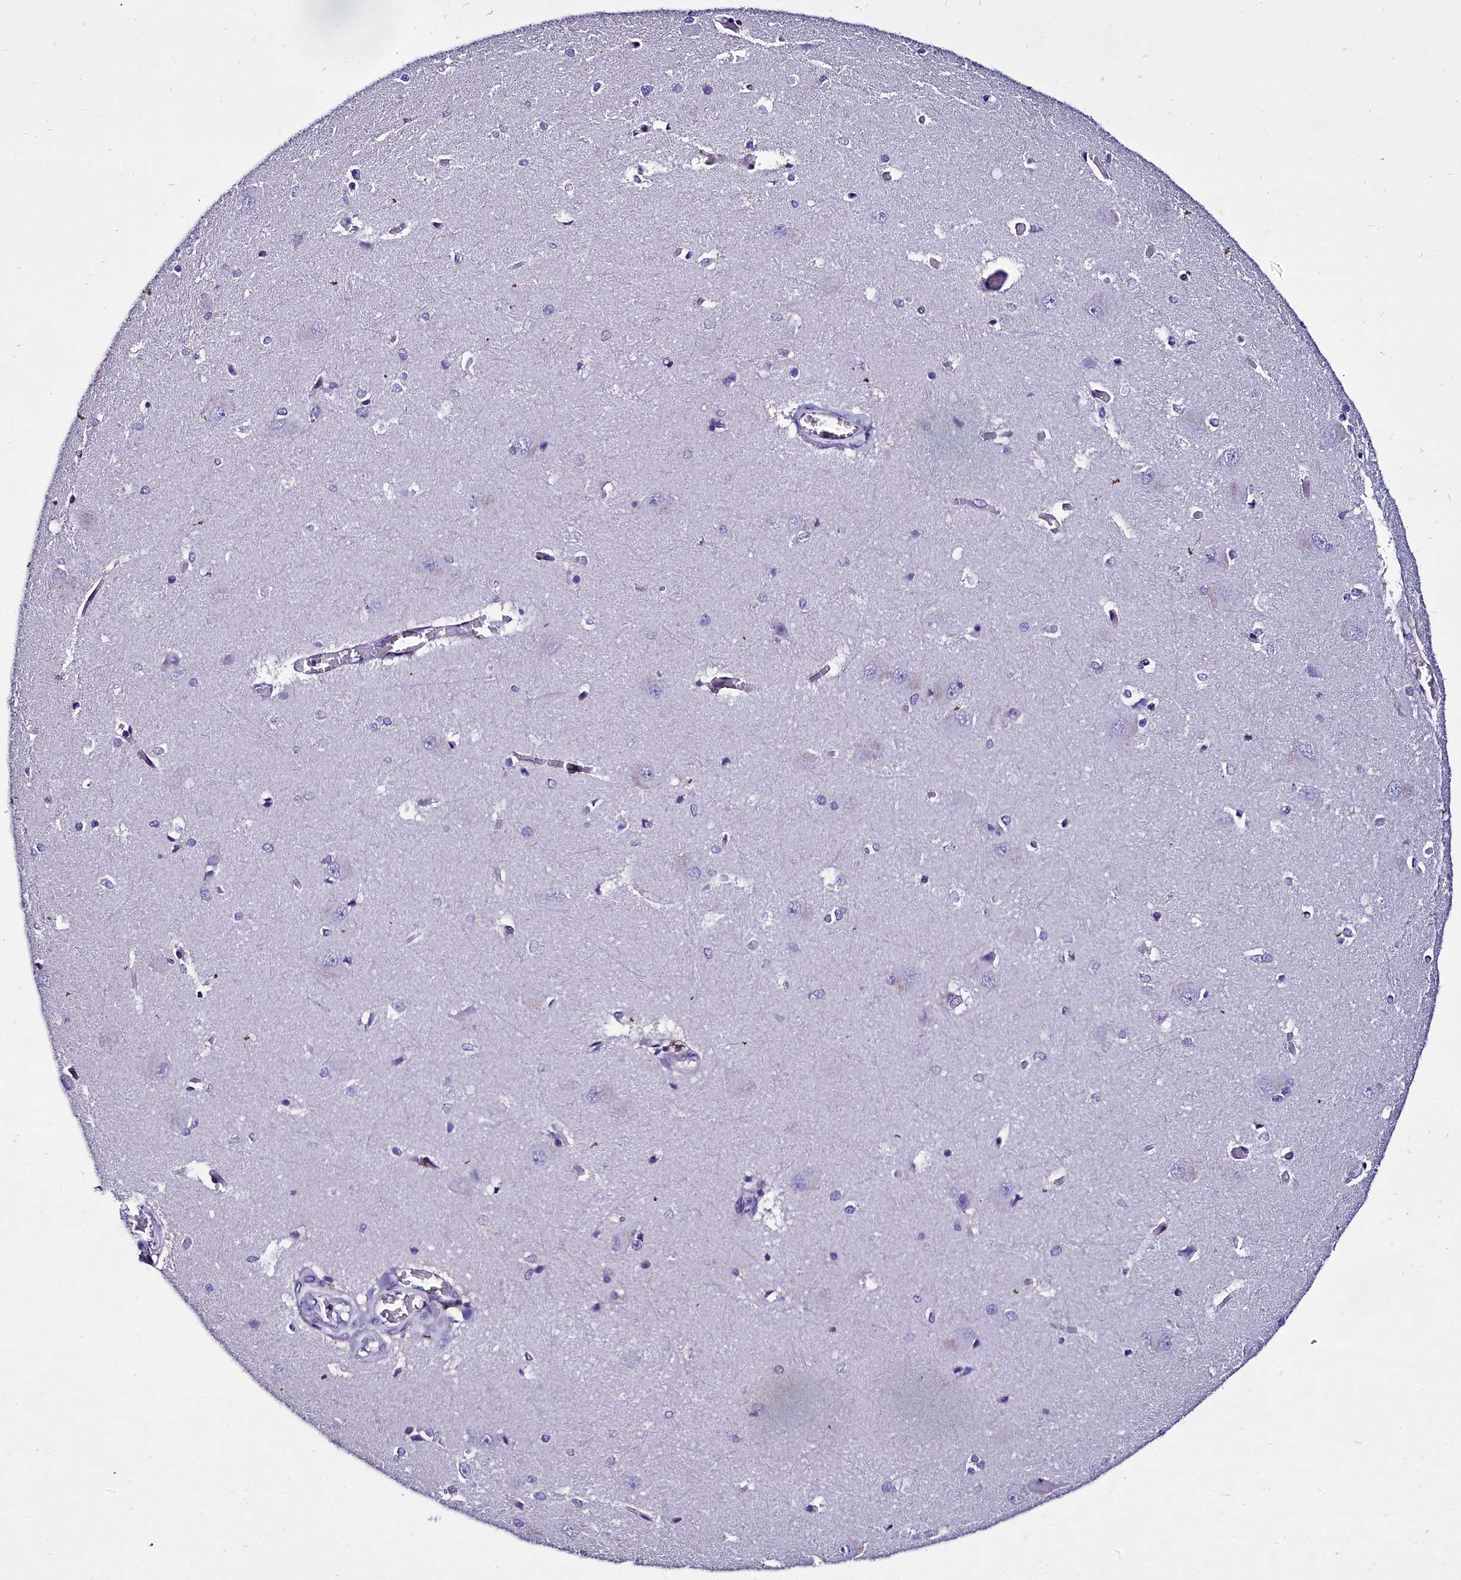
{"staining": {"intensity": "negative", "quantity": "none", "location": "none"}, "tissue": "caudate", "cell_type": "Glial cells", "image_type": "normal", "snomed": [{"axis": "morphology", "description": "Normal tissue, NOS"}, {"axis": "topography", "description": "Lateral ventricle wall"}], "caption": "The photomicrograph exhibits no staining of glial cells in unremarkable caudate.", "gene": "MS4A18", "patient": {"sex": "male", "age": 37}}